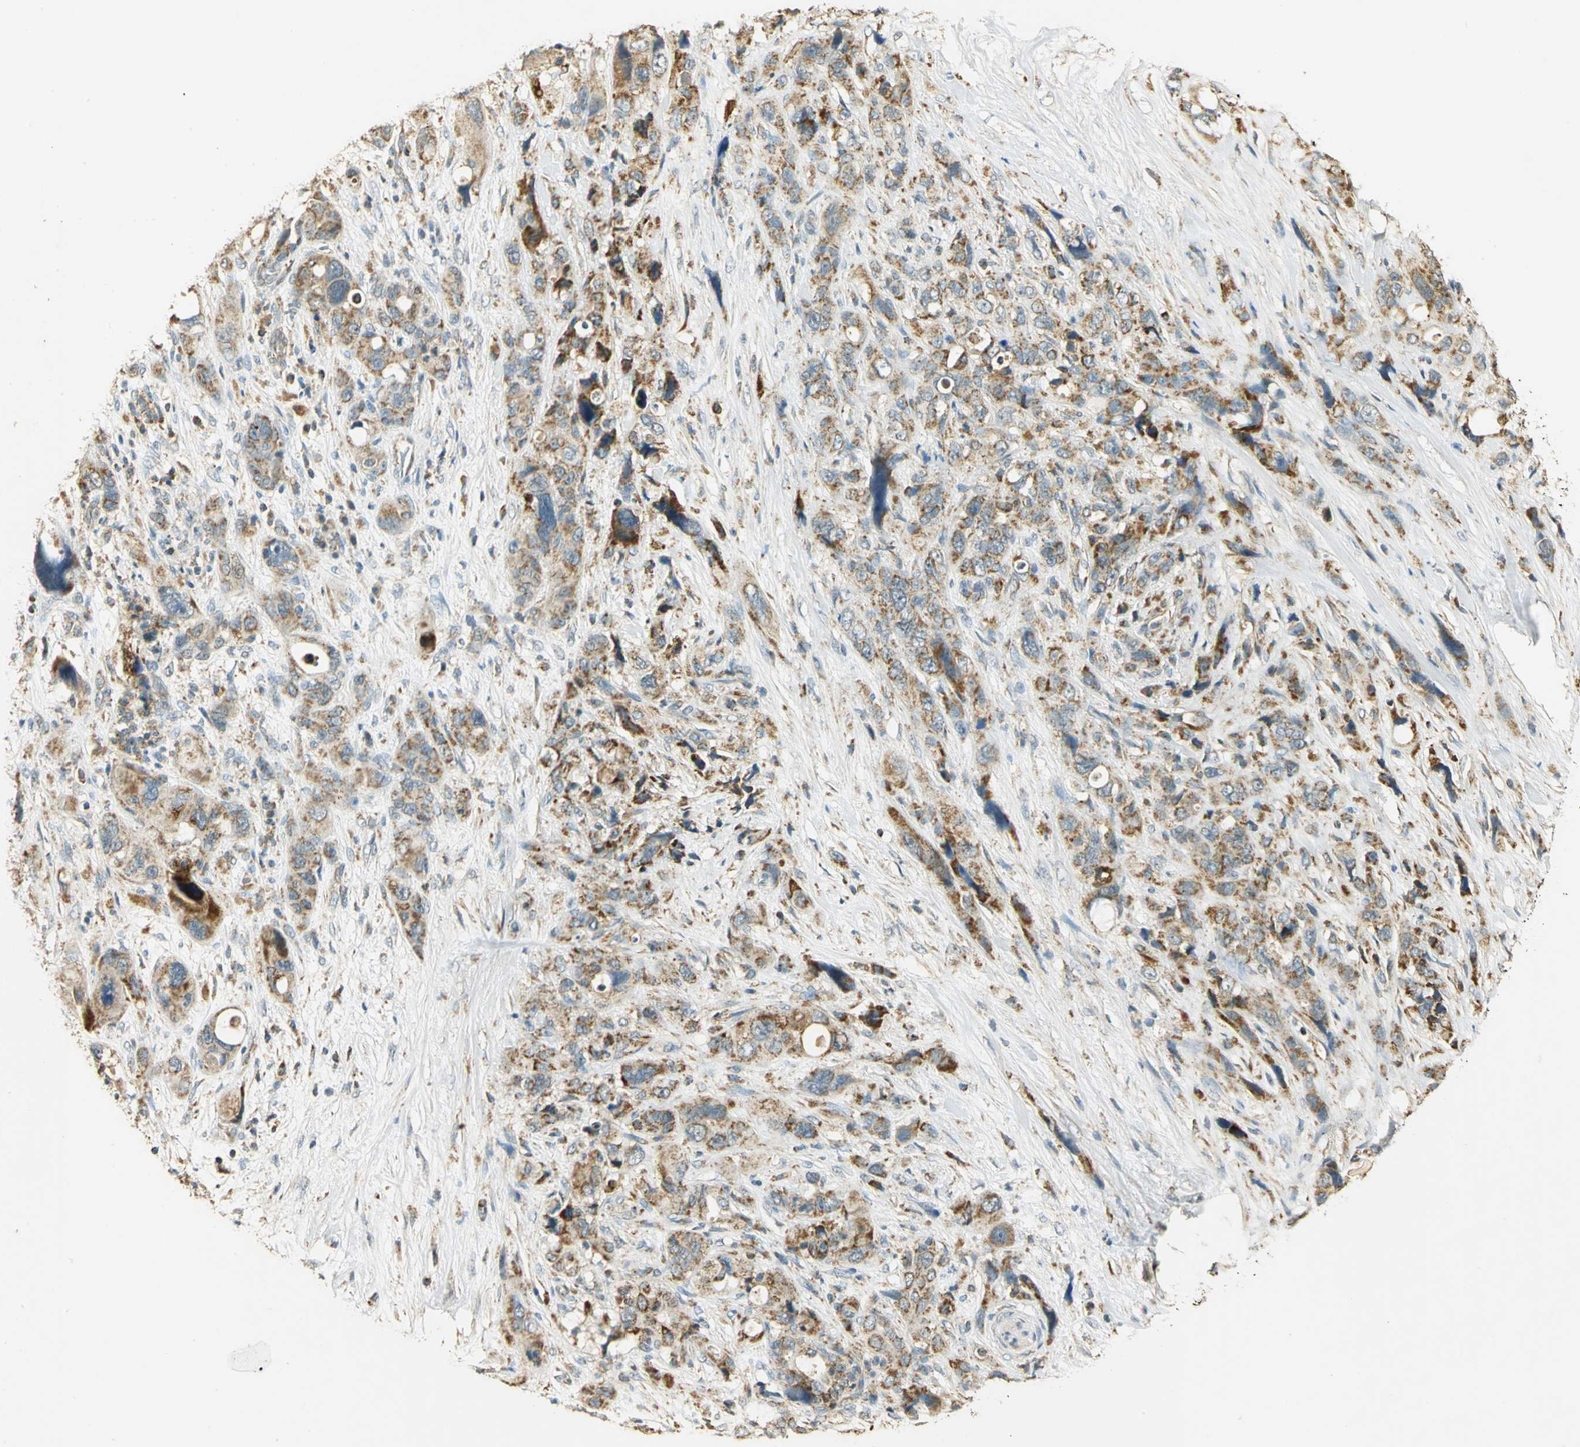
{"staining": {"intensity": "weak", "quantity": ">75%", "location": "cytoplasmic/membranous"}, "tissue": "pancreatic cancer", "cell_type": "Tumor cells", "image_type": "cancer", "snomed": [{"axis": "morphology", "description": "Adenocarcinoma, NOS"}, {"axis": "topography", "description": "Pancreas"}], "caption": "This is an image of immunohistochemistry (IHC) staining of adenocarcinoma (pancreatic), which shows weak staining in the cytoplasmic/membranous of tumor cells.", "gene": "HDHD5", "patient": {"sex": "male", "age": 46}}